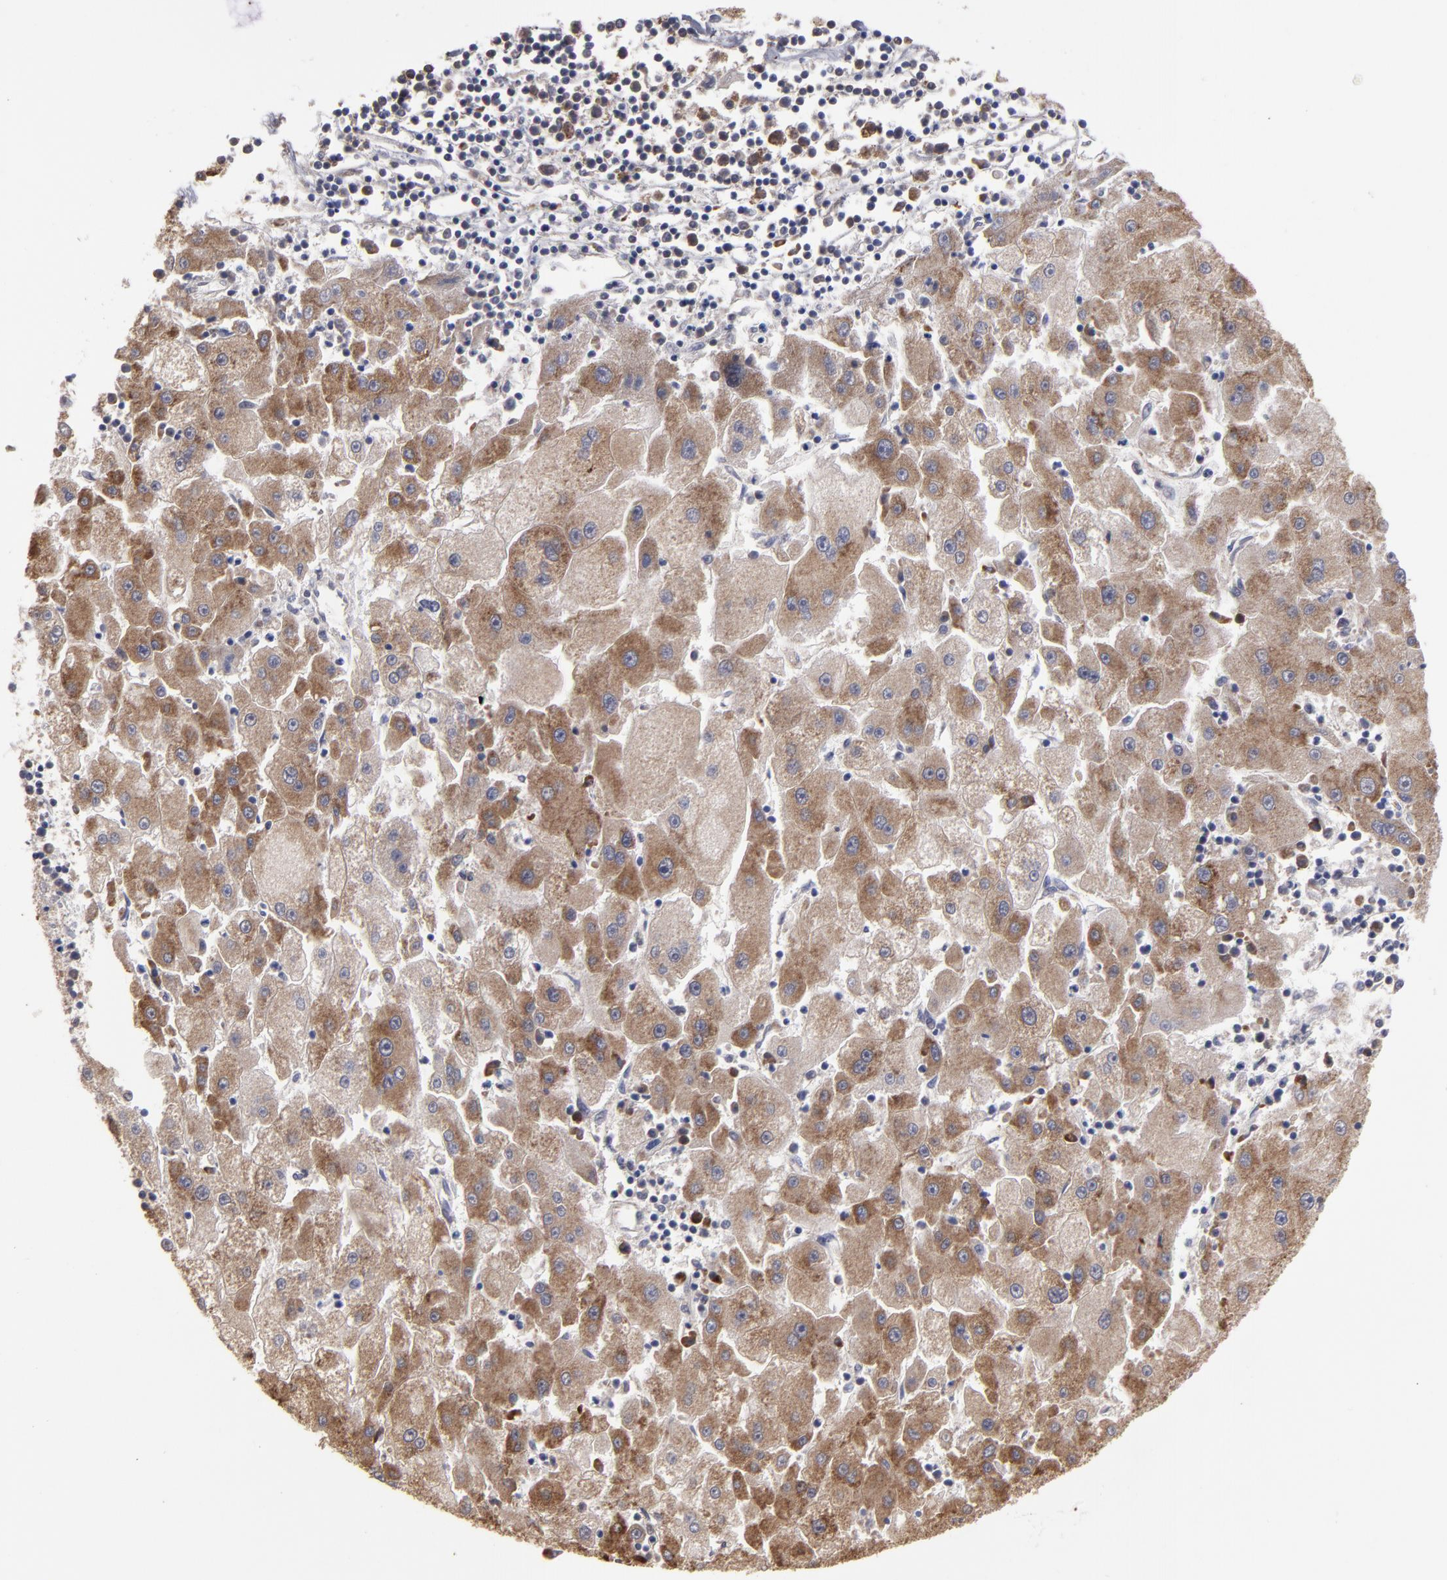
{"staining": {"intensity": "strong", "quantity": ">75%", "location": "cytoplasmic/membranous"}, "tissue": "liver cancer", "cell_type": "Tumor cells", "image_type": "cancer", "snomed": [{"axis": "morphology", "description": "Carcinoma, Hepatocellular, NOS"}, {"axis": "topography", "description": "Liver"}], "caption": "An immunohistochemistry photomicrograph of tumor tissue is shown. Protein staining in brown labels strong cytoplasmic/membranous positivity in liver cancer within tumor cells.", "gene": "SND1", "patient": {"sex": "male", "age": 72}}